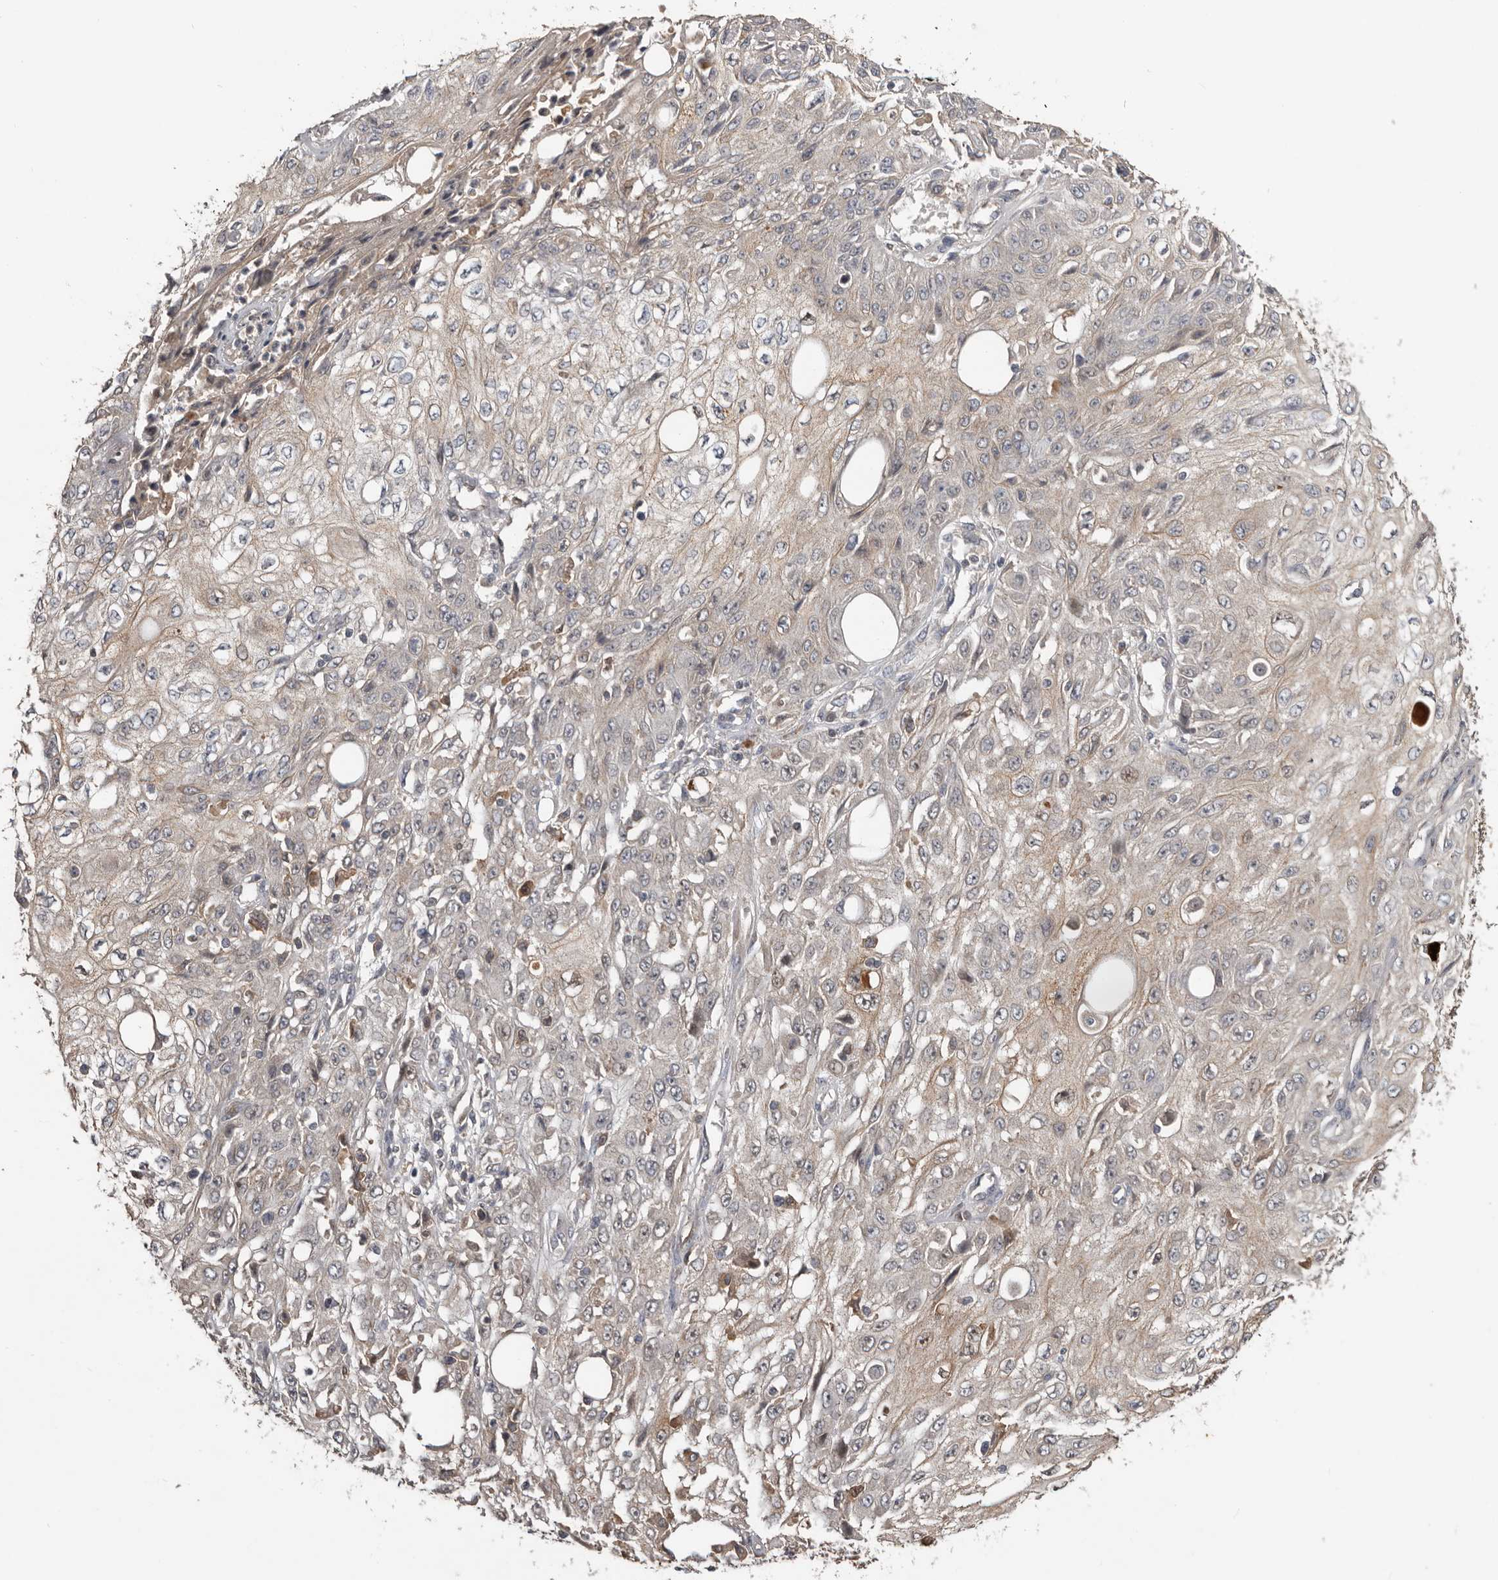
{"staining": {"intensity": "weak", "quantity": "25%-75%", "location": "cytoplasmic/membranous"}, "tissue": "skin cancer", "cell_type": "Tumor cells", "image_type": "cancer", "snomed": [{"axis": "morphology", "description": "Squamous cell carcinoma, NOS"}, {"axis": "morphology", "description": "Squamous cell carcinoma, metastatic, NOS"}, {"axis": "topography", "description": "Skin"}, {"axis": "topography", "description": "Lymph node"}], "caption": "The immunohistochemical stain labels weak cytoplasmic/membranous expression in tumor cells of squamous cell carcinoma (skin) tissue. The staining is performed using DAB brown chromogen to label protein expression. The nuclei are counter-stained blue using hematoxylin.", "gene": "NMUR1", "patient": {"sex": "male", "age": 75}}